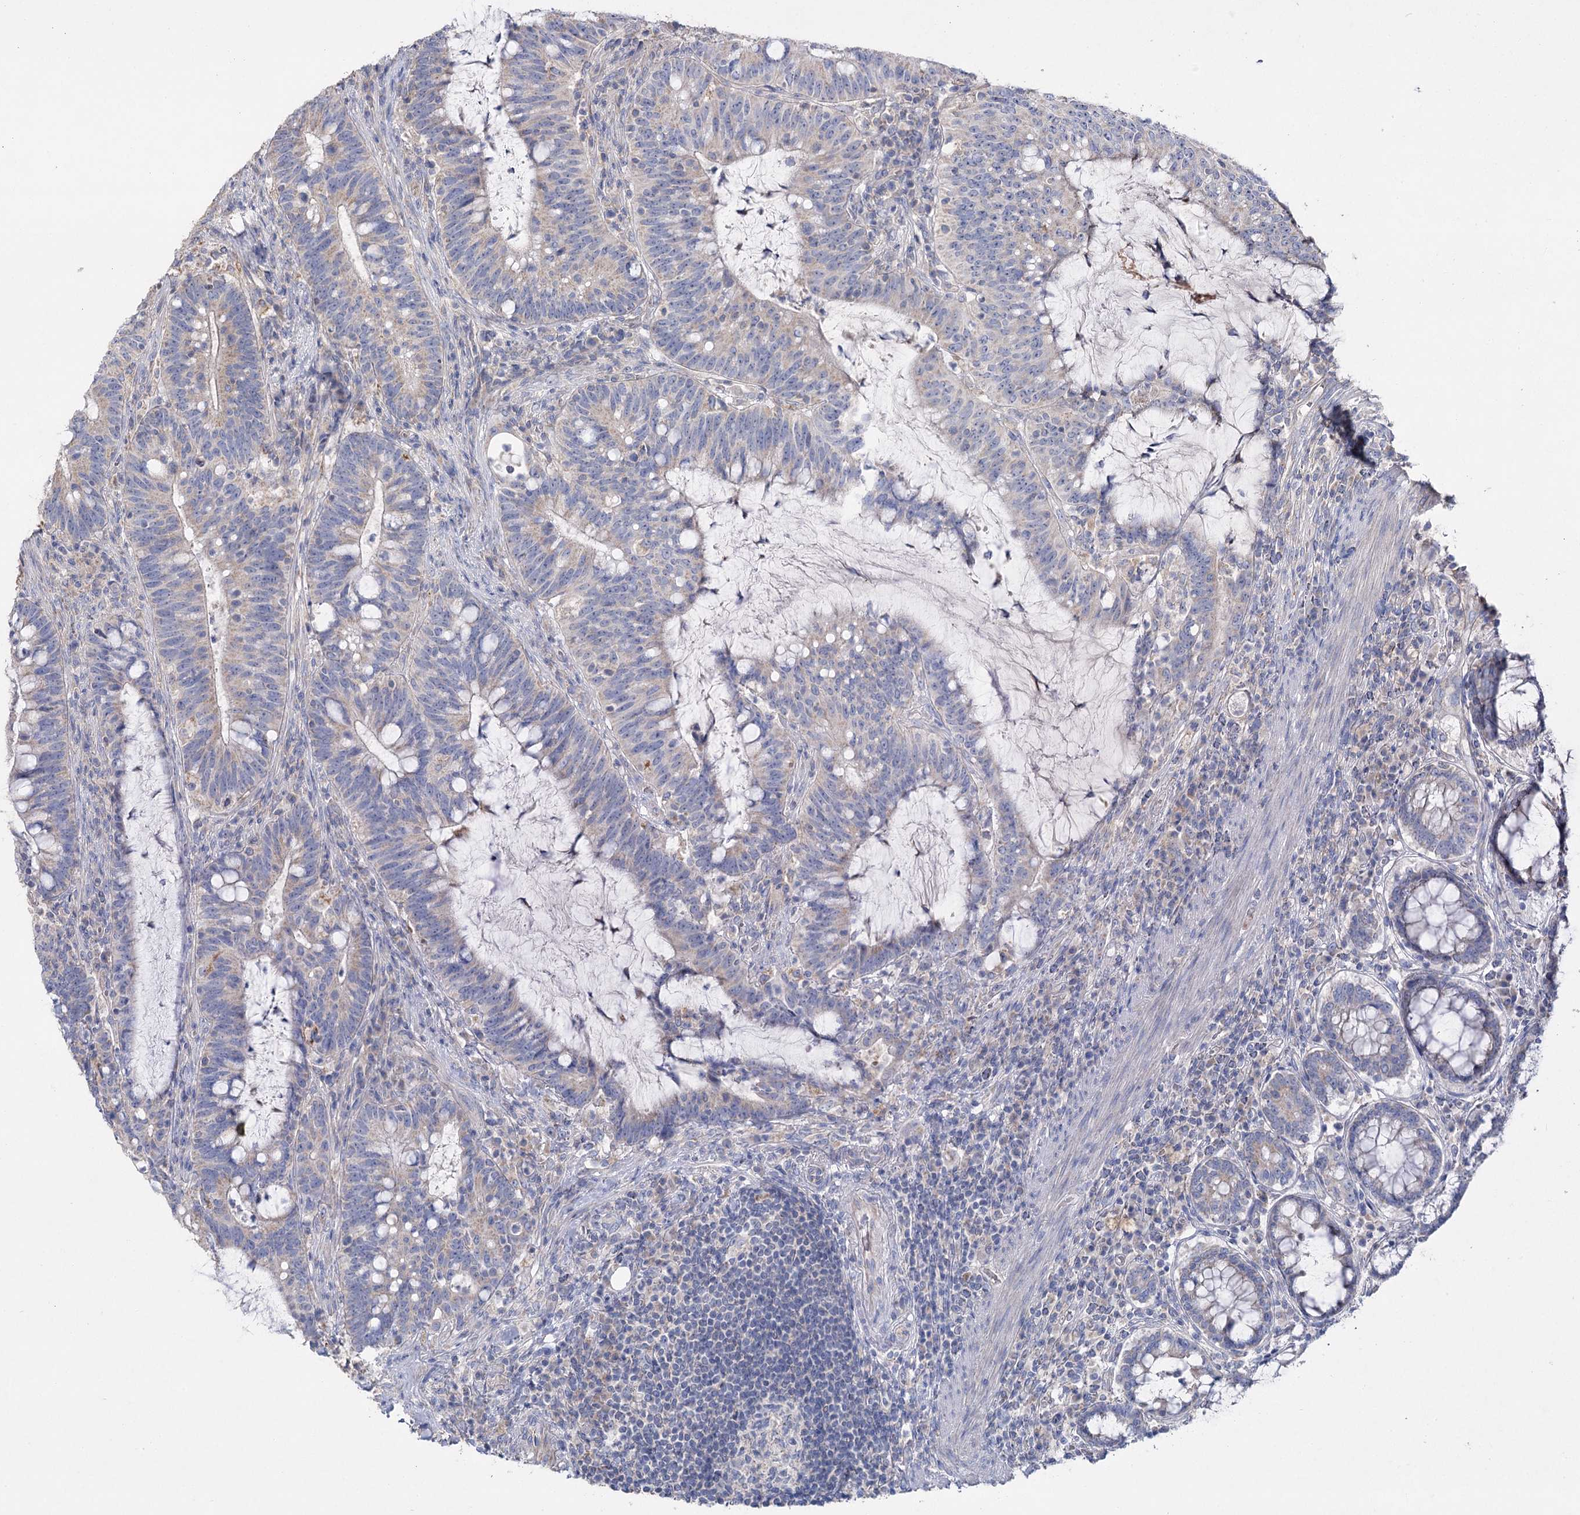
{"staining": {"intensity": "weak", "quantity": "25%-75%", "location": "cytoplasmic/membranous"}, "tissue": "colorectal cancer", "cell_type": "Tumor cells", "image_type": "cancer", "snomed": [{"axis": "morphology", "description": "Adenocarcinoma, NOS"}, {"axis": "topography", "description": "Colon"}], "caption": "A histopathology image of colorectal cancer stained for a protein shows weak cytoplasmic/membranous brown staining in tumor cells.", "gene": "TMEM187", "patient": {"sex": "female", "age": 66}}